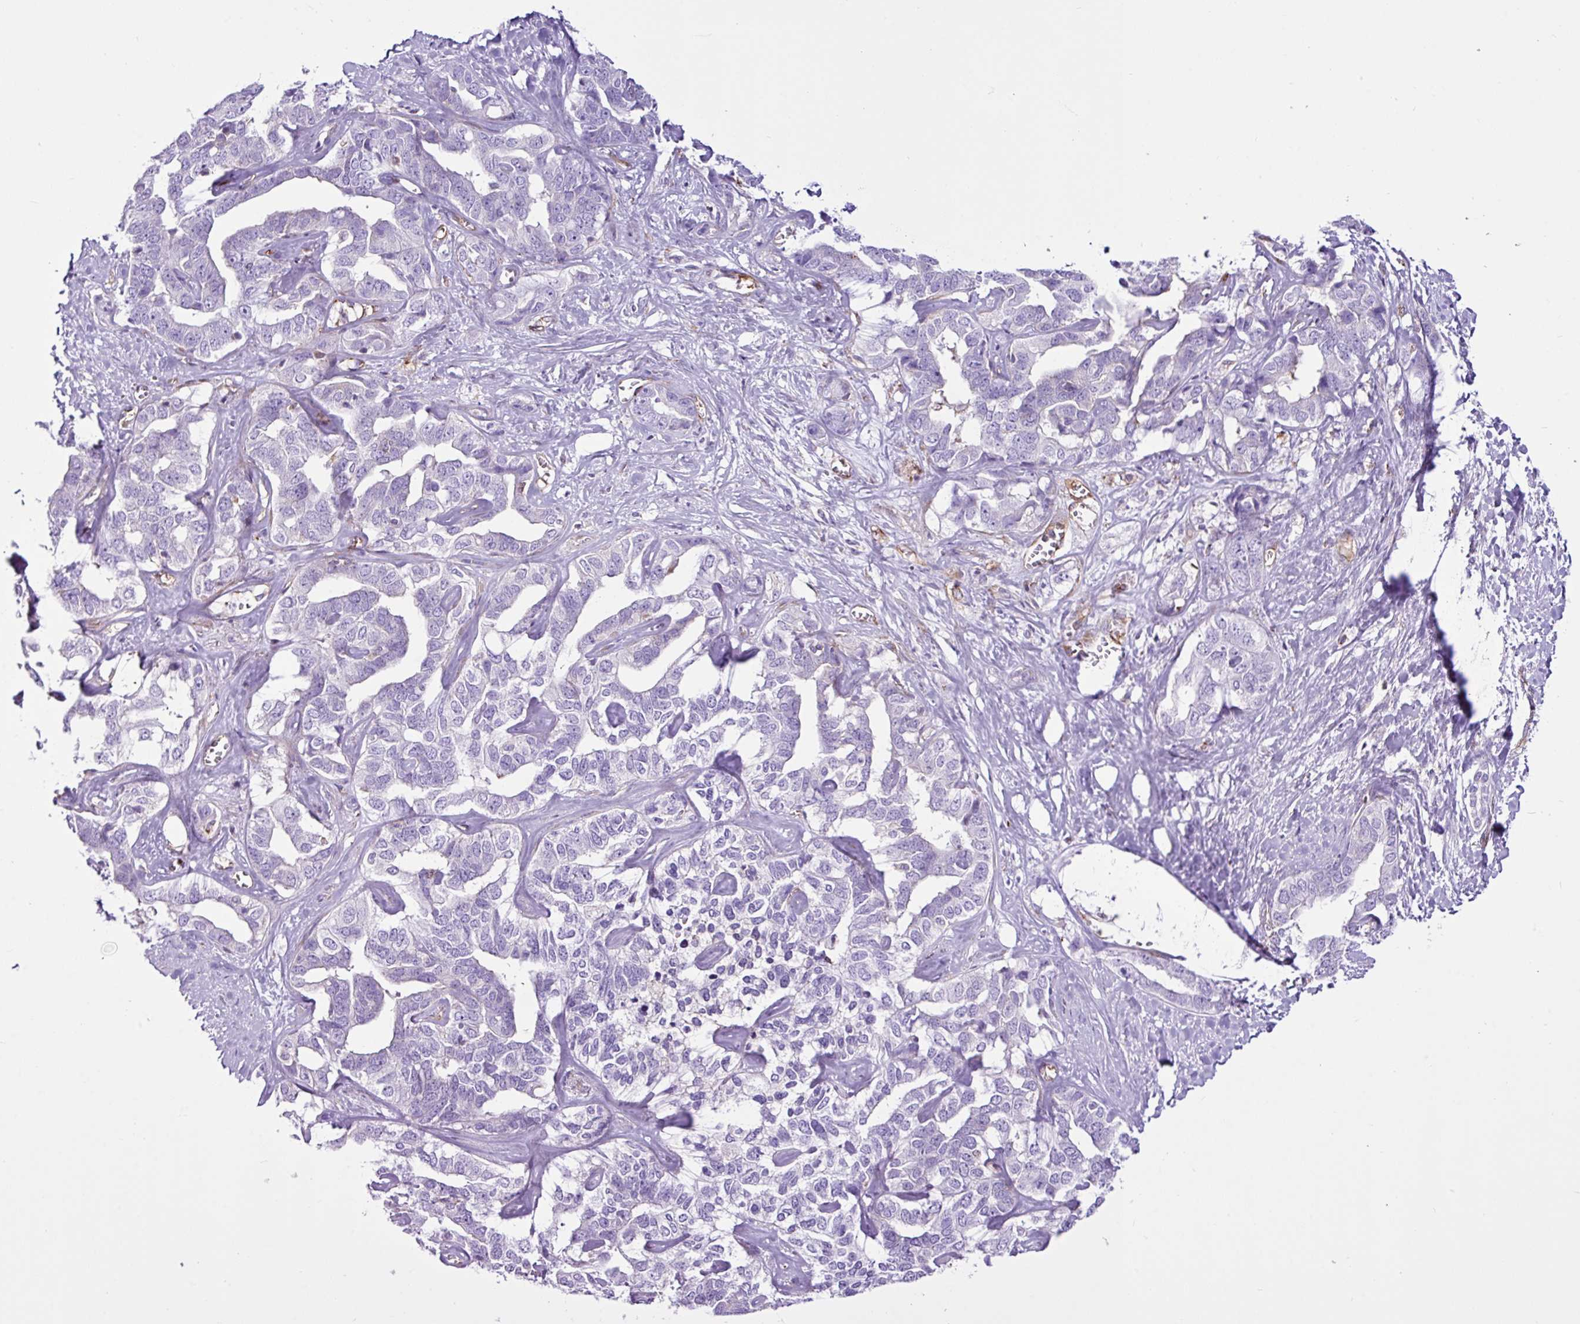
{"staining": {"intensity": "negative", "quantity": "none", "location": "none"}, "tissue": "liver cancer", "cell_type": "Tumor cells", "image_type": "cancer", "snomed": [{"axis": "morphology", "description": "Cholangiocarcinoma"}, {"axis": "topography", "description": "Liver"}], "caption": "An immunohistochemistry (IHC) histopathology image of cholangiocarcinoma (liver) is shown. There is no staining in tumor cells of cholangiocarcinoma (liver). Nuclei are stained in blue.", "gene": "EME2", "patient": {"sex": "male", "age": 59}}